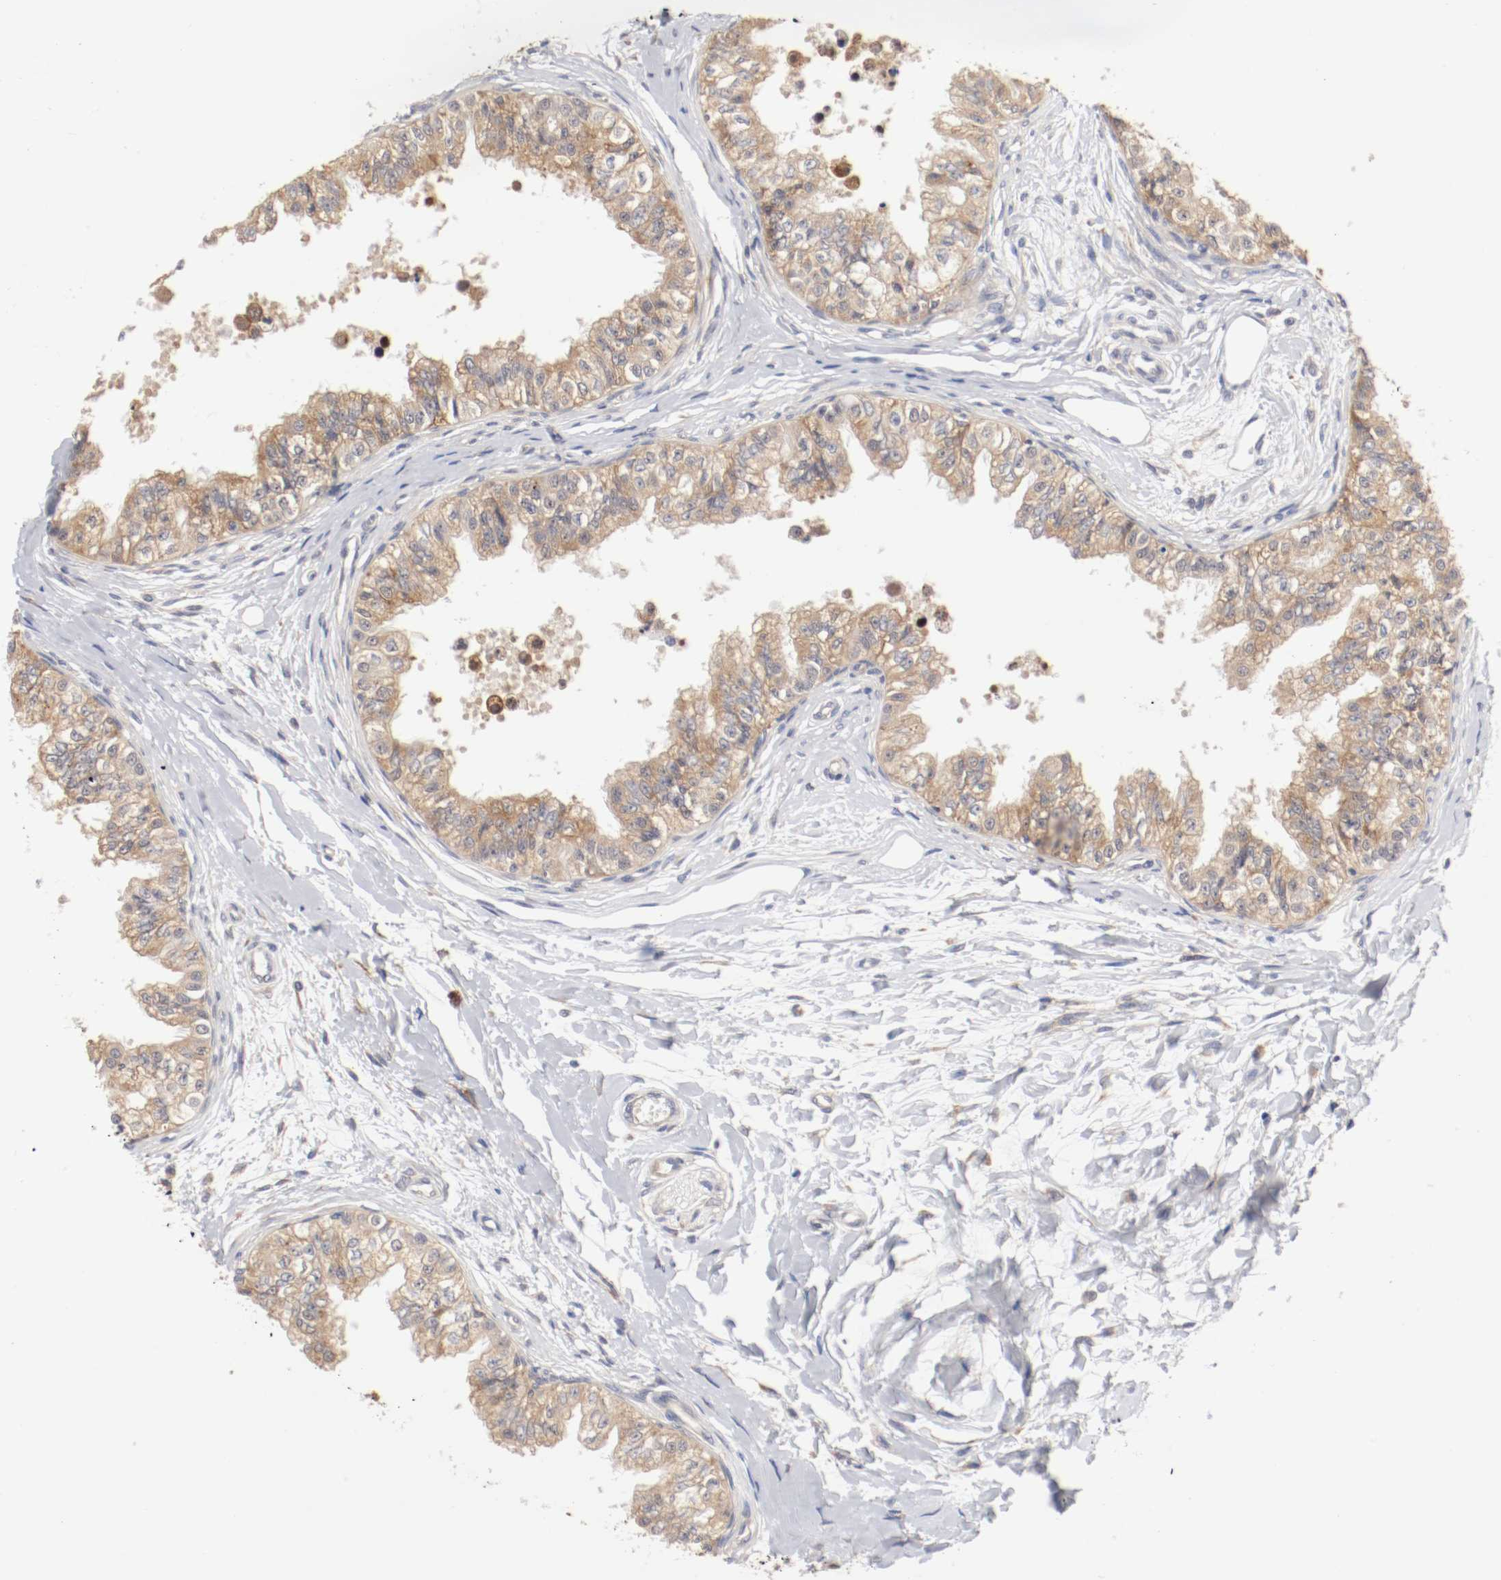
{"staining": {"intensity": "moderate", "quantity": ">75%", "location": "cytoplasmic/membranous"}, "tissue": "epididymis", "cell_type": "Glandular cells", "image_type": "normal", "snomed": [{"axis": "morphology", "description": "Normal tissue, NOS"}, {"axis": "morphology", "description": "Adenocarcinoma, metastatic, NOS"}, {"axis": "topography", "description": "Testis"}, {"axis": "topography", "description": "Epididymis"}], "caption": "Epididymis was stained to show a protein in brown. There is medium levels of moderate cytoplasmic/membranous expression in approximately >75% of glandular cells. The protein is shown in brown color, while the nuclei are stained blue.", "gene": "FKBP3", "patient": {"sex": "male", "age": 26}}